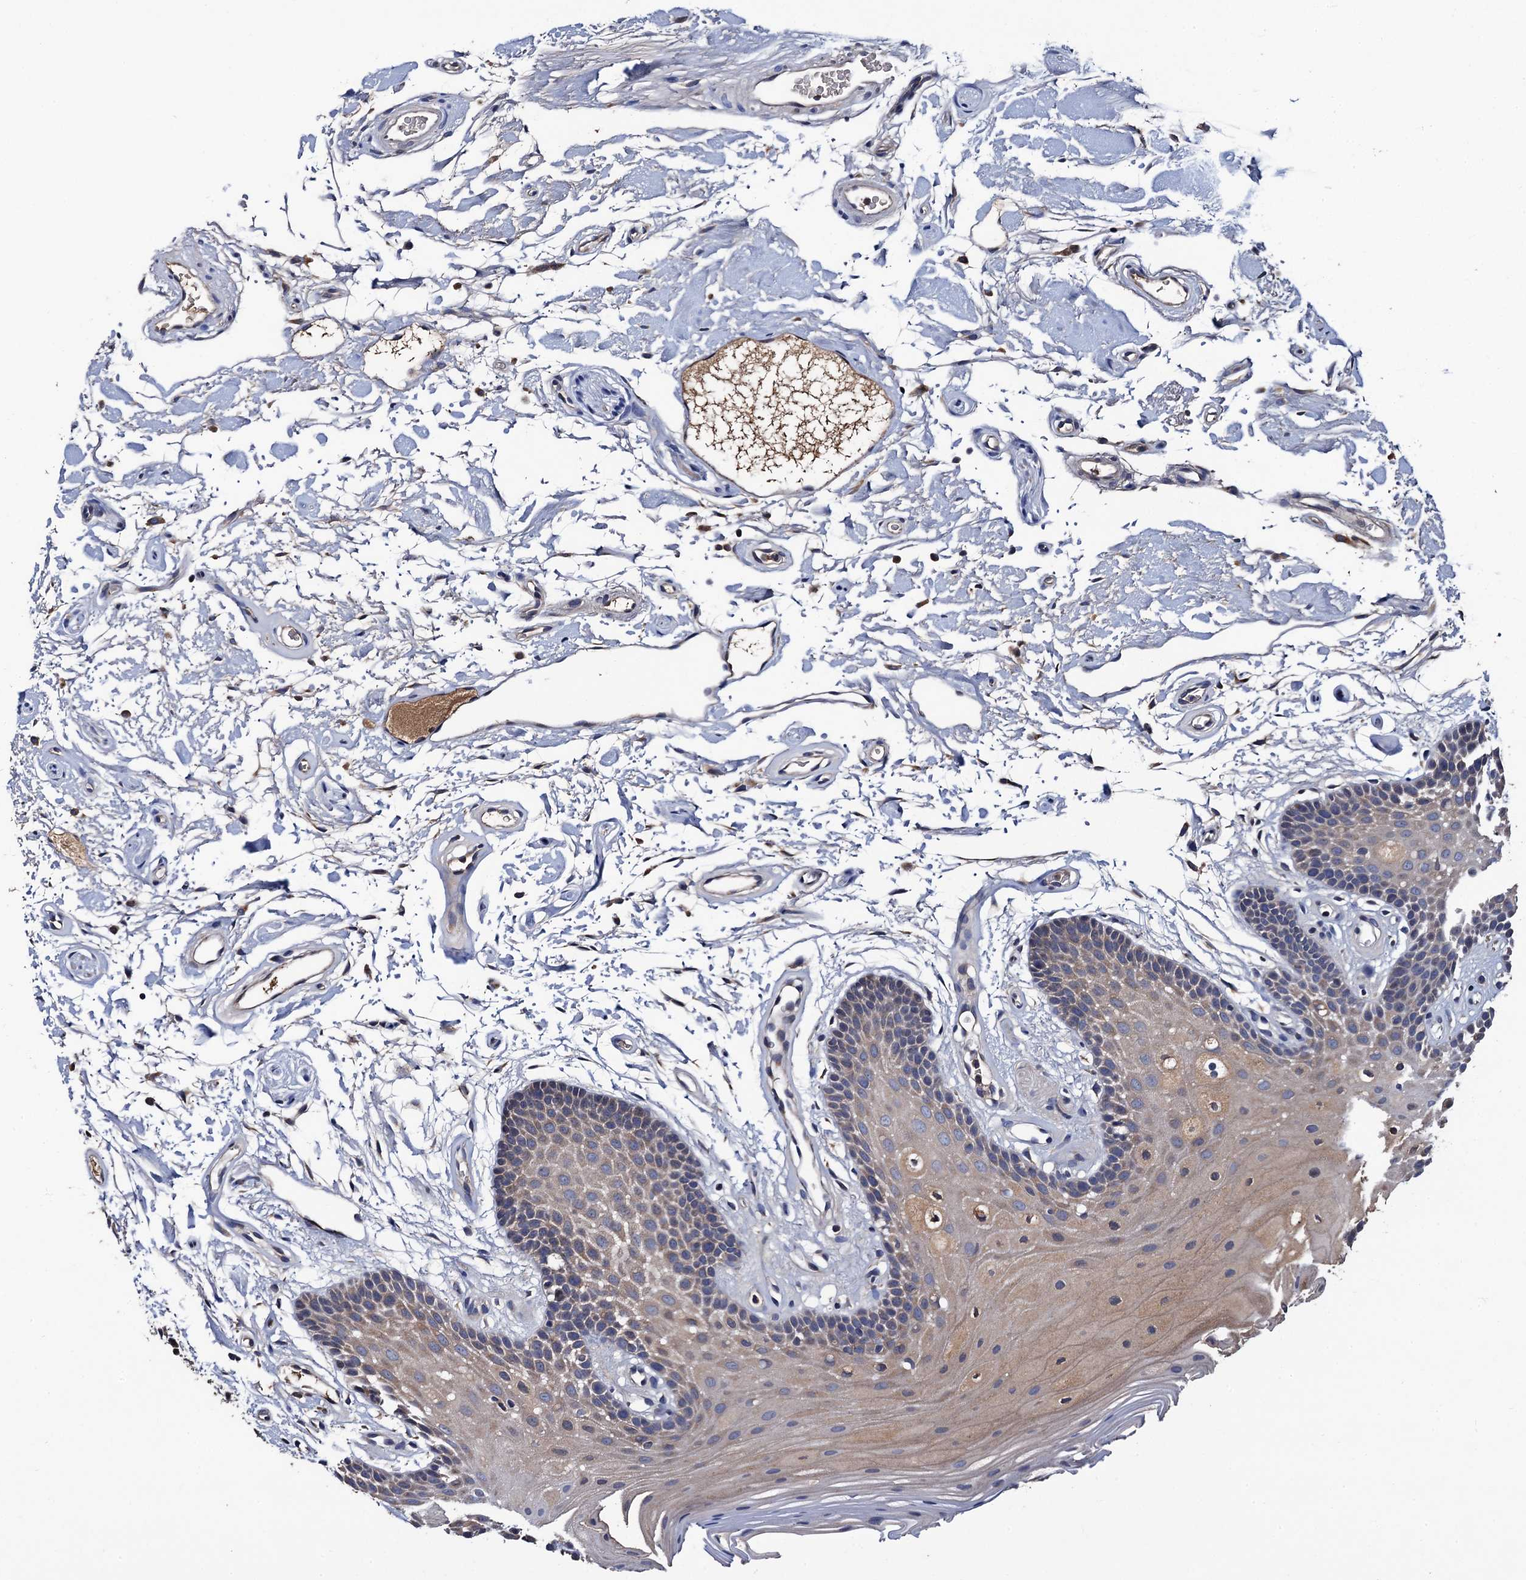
{"staining": {"intensity": "weak", "quantity": ">75%", "location": "cytoplasmic/membranous"}, "tissue": "oral mucosa", "cell_type": "Squamous epithelial cells", "image_type": "normal", "snomed": [{"axis": "morphology", "description": "Normal tissue, NOS"}, {"axis": "topography", "description": "Oral tissue"}], "caption": "Human oral mucosa stained with a brown dye exhibits weak cytoplasmic/membranous positive staining in approximately >75% of squamous epithelial cells.", "gene": "RGS11", "patient": {"sex": "male", "age": 62}}